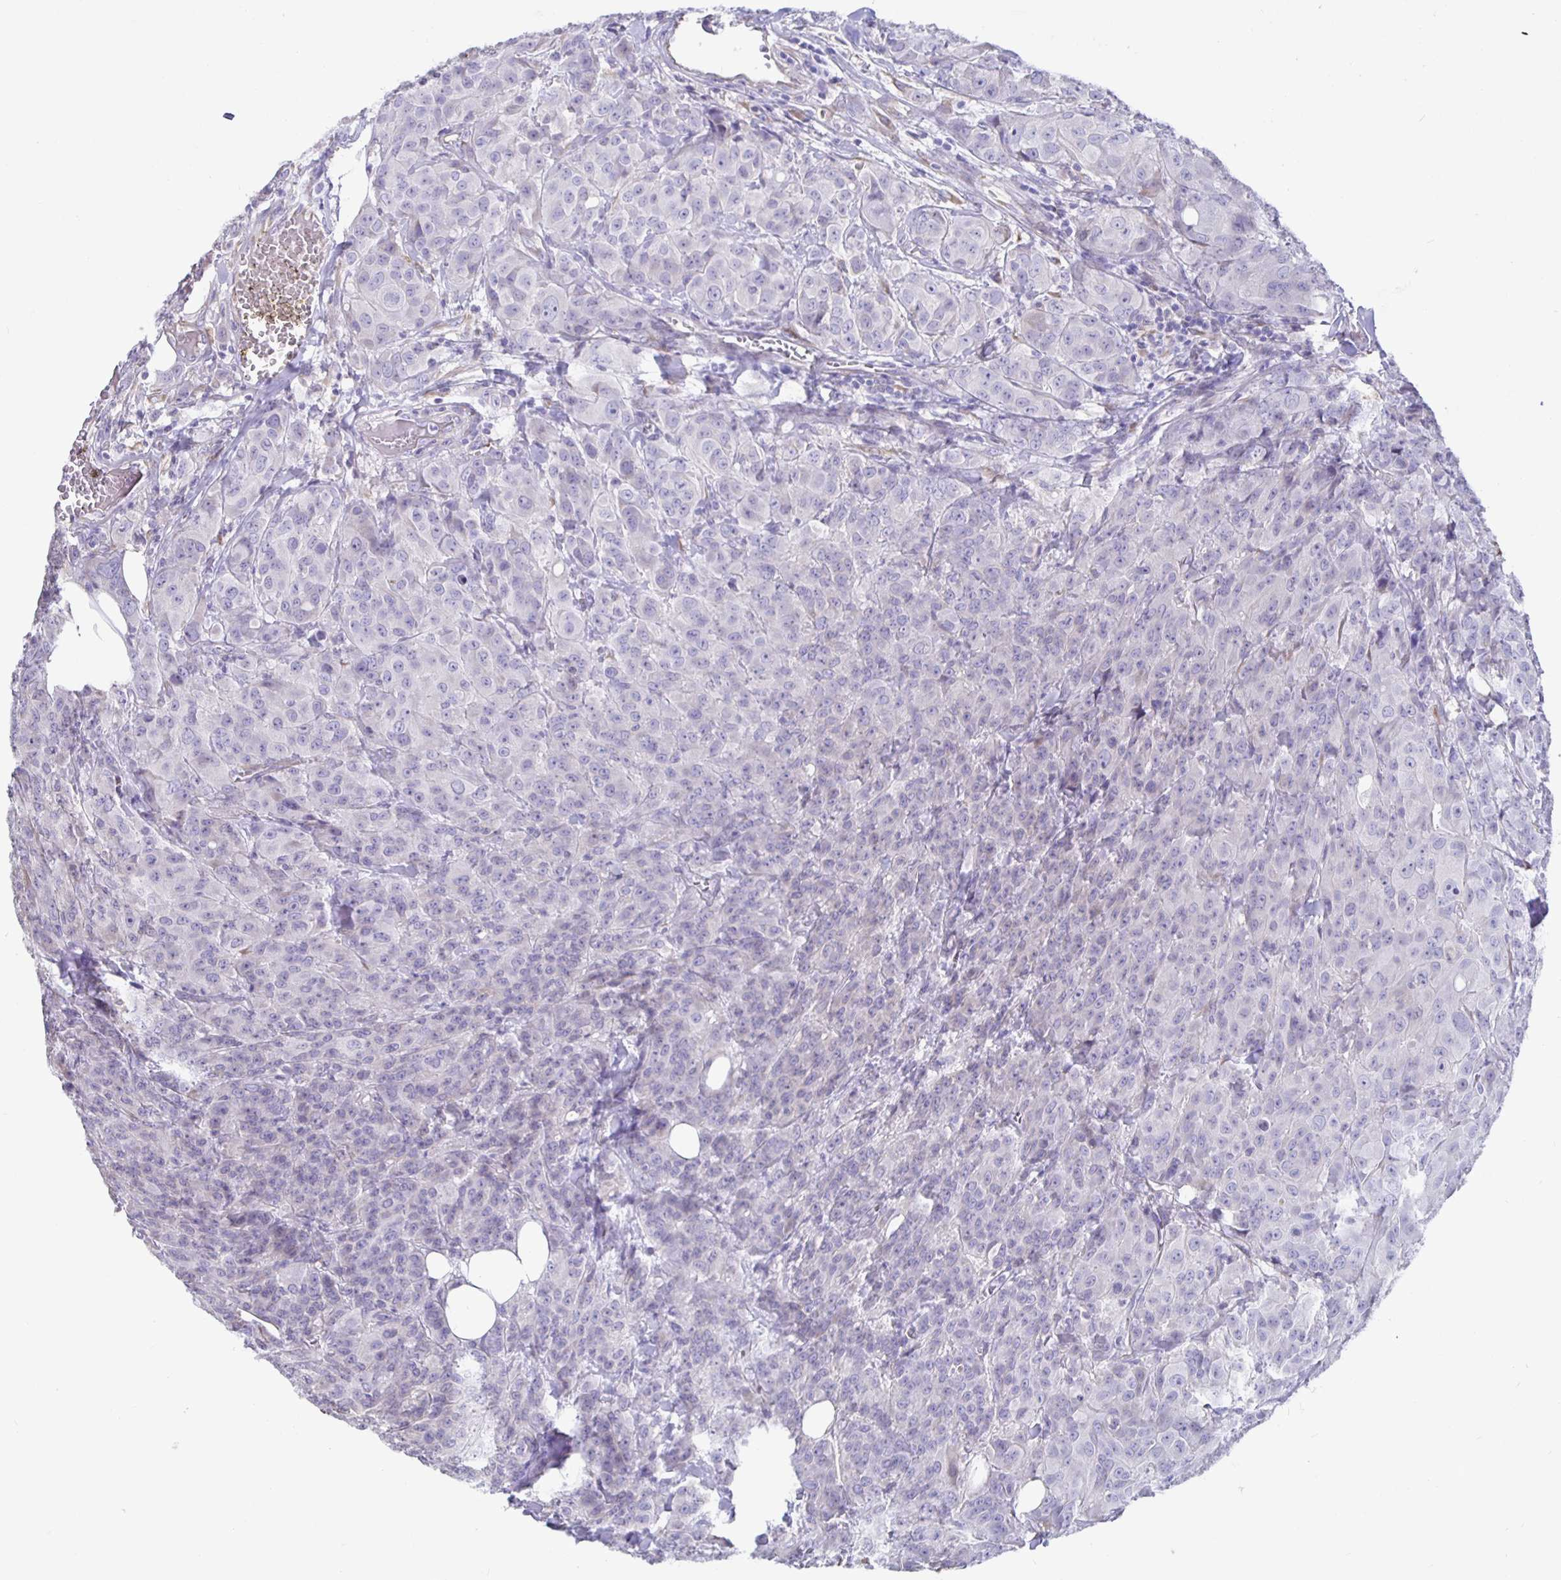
{"staining": {"intensity": "negative", "quantity": "none", "location": "none"}, "tissue": "breast cancer", "cell_type": "Tumor cells", "image_type": "cancer", "snomed": [{"axis": "morphology", "description": "Normal tissue, NOS"}, {"axis": "morphology", "description": "Duct carcinoma"}, {"axis": "topography", "description": "Breast"}], "caption": "High power microscopy histopathology image of an immunohistochemistry image of breast infiltrating ductal carcinoma, revealing no significant positivity in tumor cells.", "gene": "DNAI2", "patient": {"sex": "female", "age": 43}}